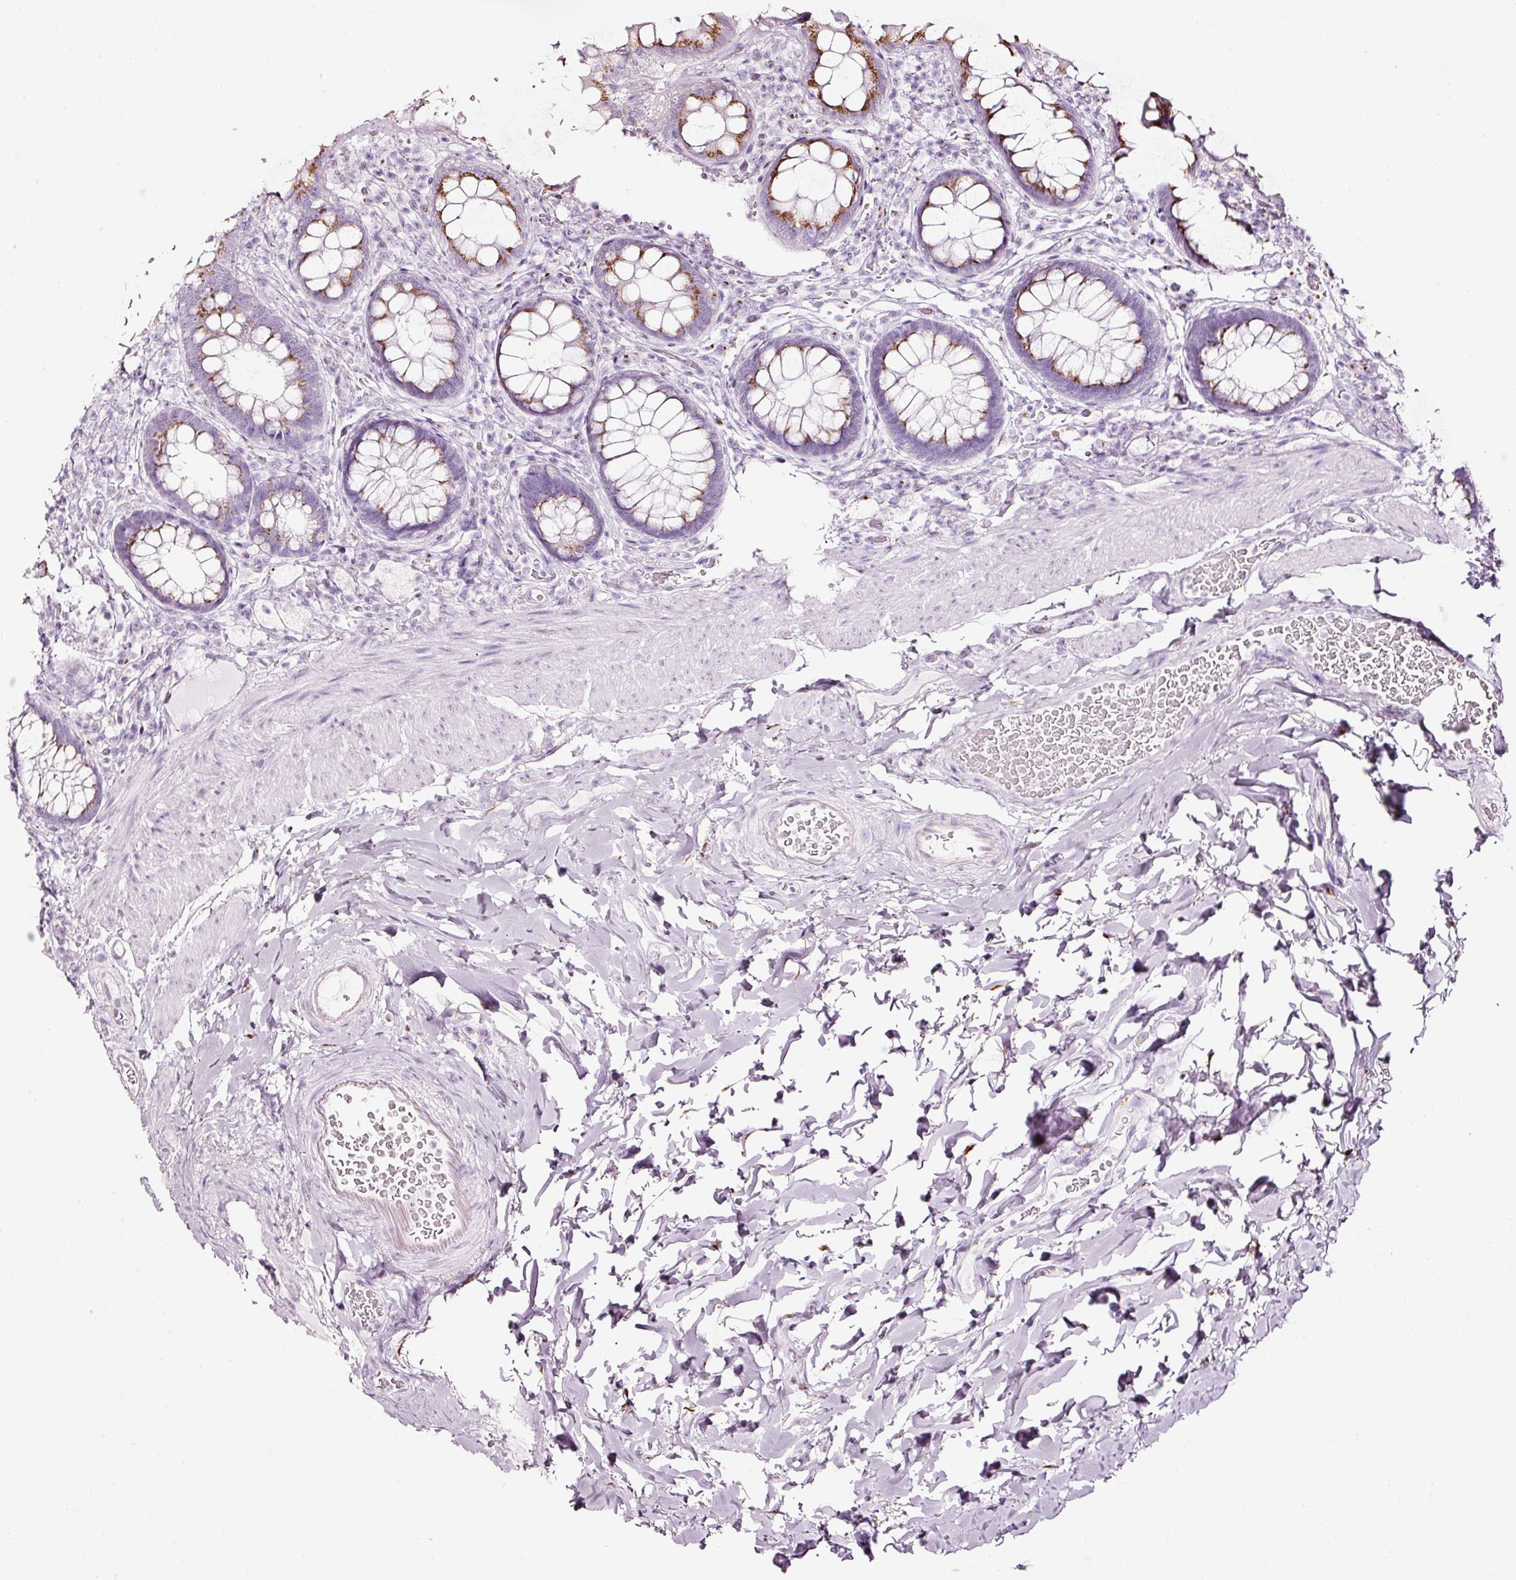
{"staining": {"intensity": "strong", "quantity": "25%-75%", "location": "cytoplasmic/membranous"}, "tissue": "rectum", "cell_type": "Glandular cells", "image_type": "normal", "snomed": [{"axis": "morphology", "description": "Normal tissue, NOS"}, {"axis": "topography", "description": "Rectum"}], "caption": "Protein analysis of benign rectum shows strong cytoplasmic/membranous expression in about 25%-75% of glandular cells.", "gene": "SDF4", "patient": {"sex": "female", "age": 69}}